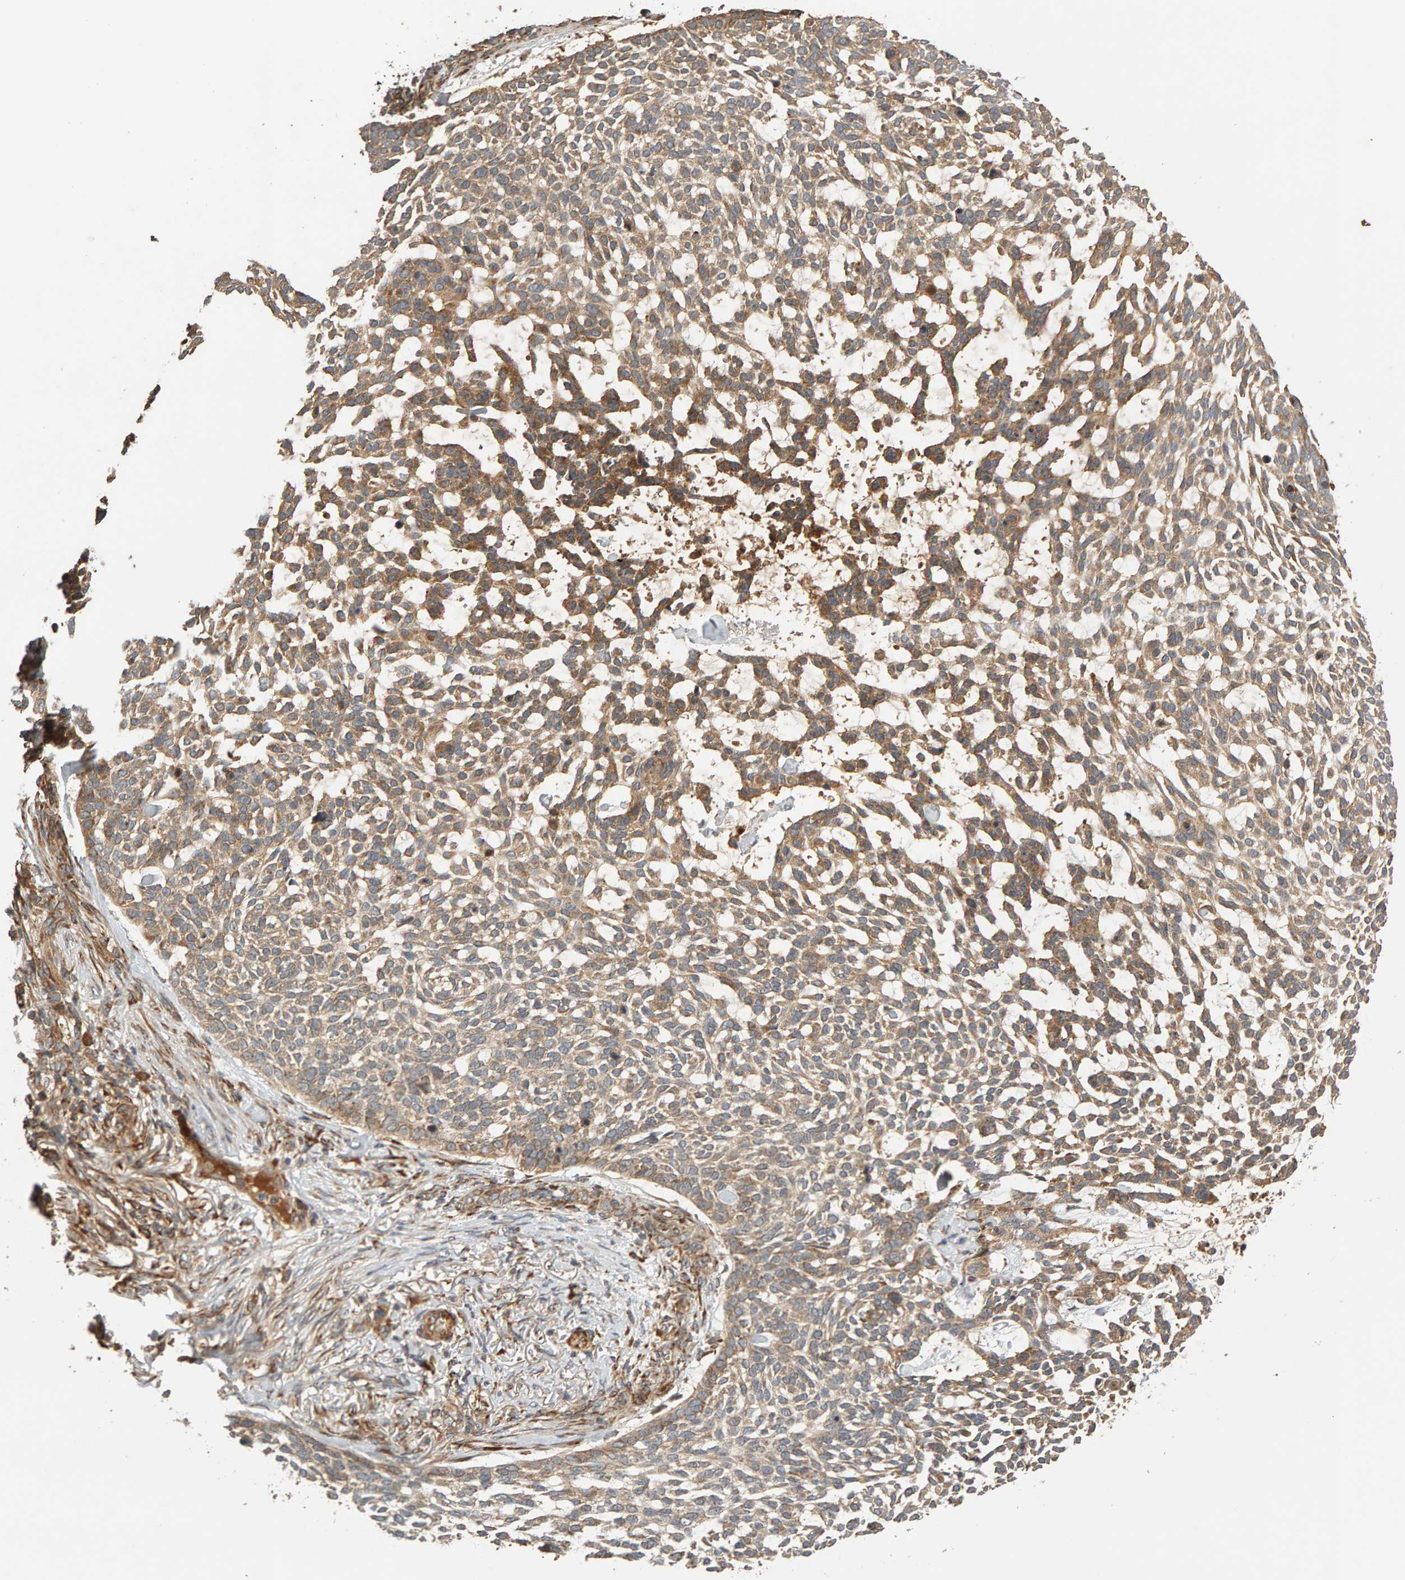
{"staining": {"intensity": "moderate", "quantity": "25%-75%", "location": "cytoplasmic/membranous"}, "tissue": "skin cancer", "cell_type": "Tumor cells", "image_type": "cancer", "snomed": [{"axis": "morphology", "description": "Basal cell carcinoma"}, {"axis": "topography", "description": "Skin"}], "caption": "Skin basal cell carcinoma stained for a protein shows moderate cytoplasmic/membranous positivity in tumor cells.", "gene": "ZFAND1", "patient": {"sex": "female", "age": 64}}